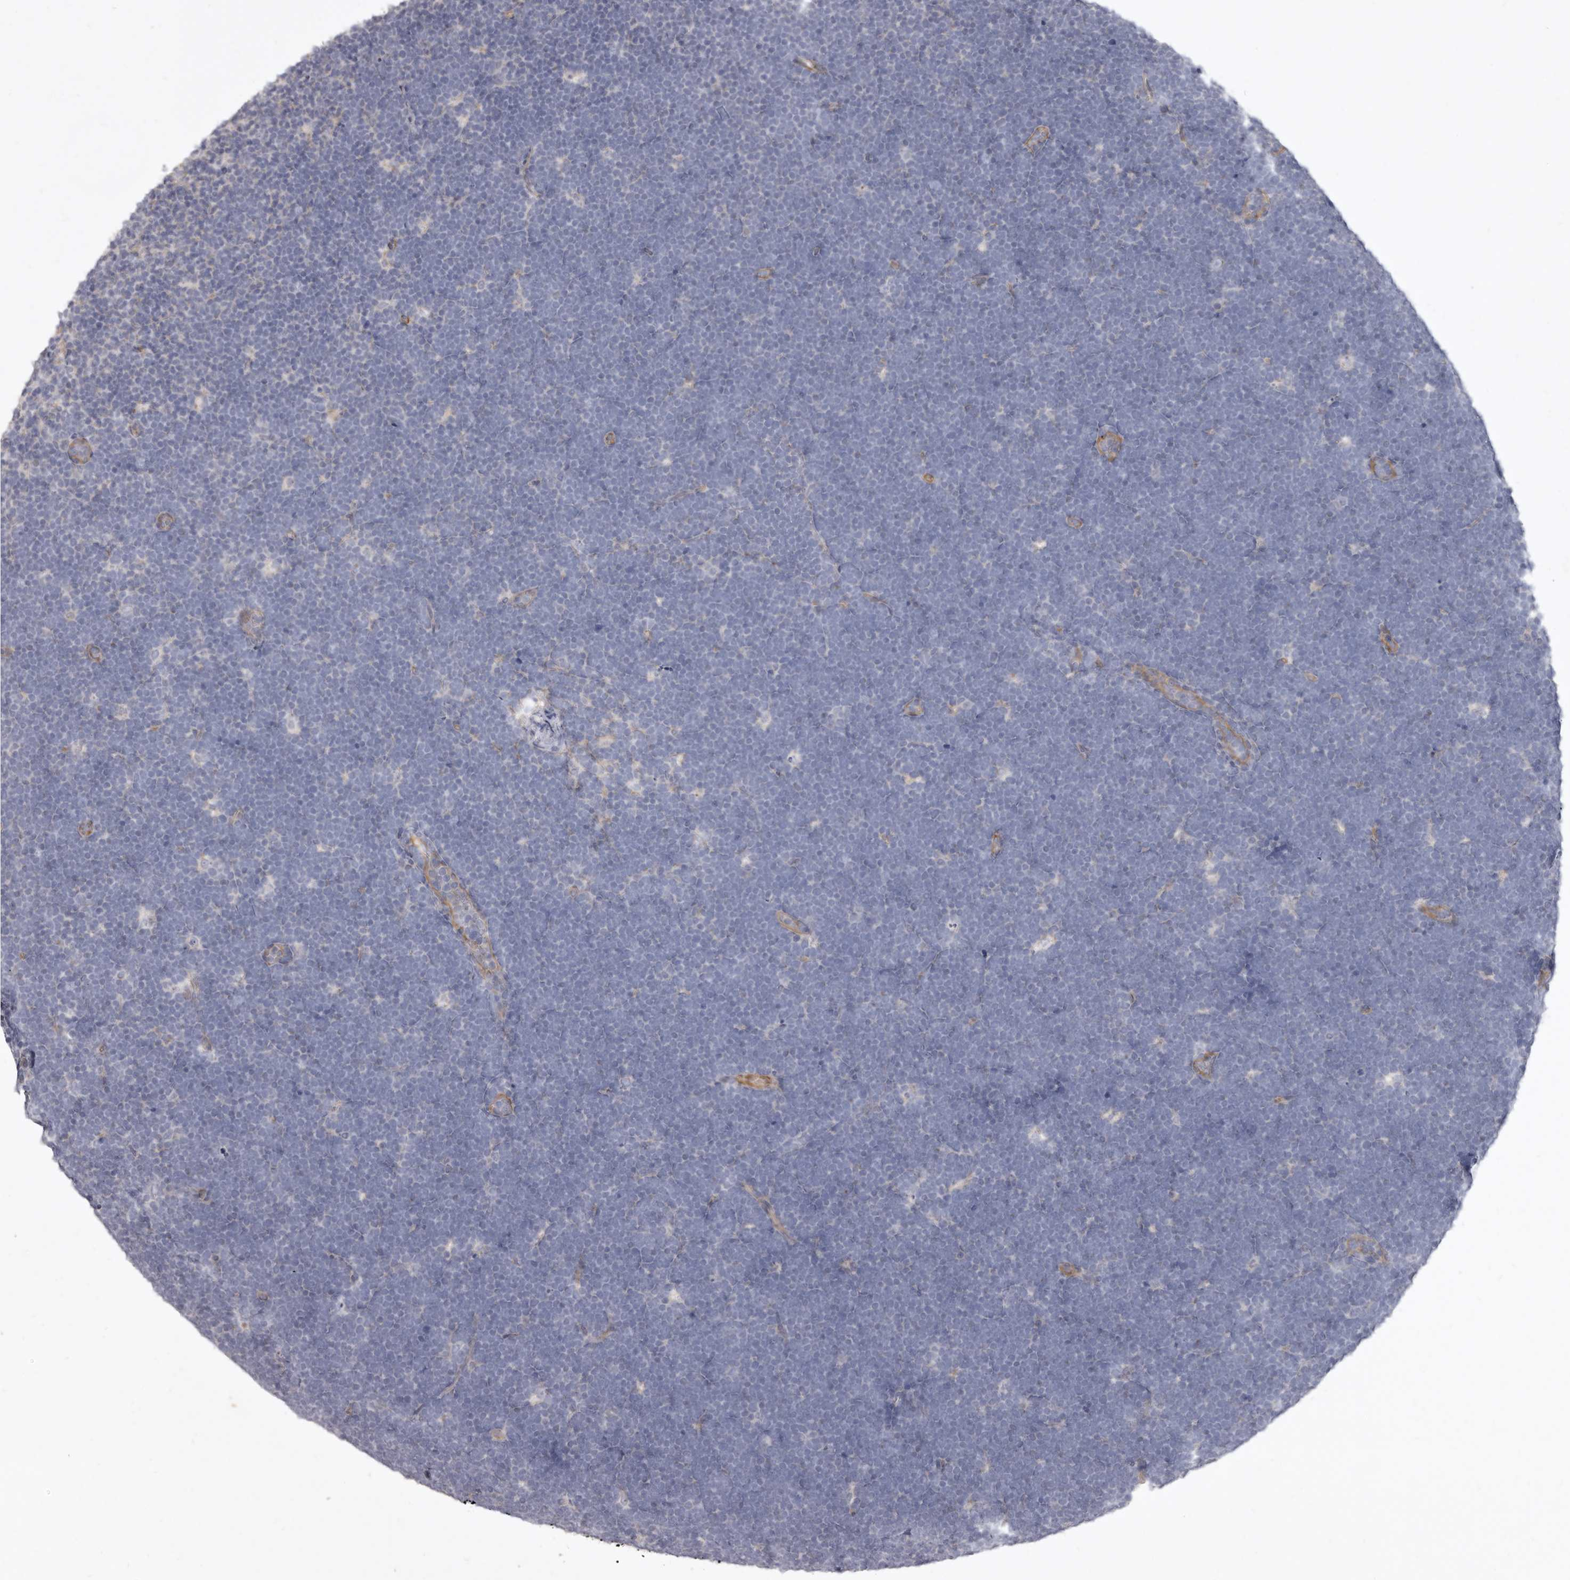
{"staining": {"intensity": "negative", "quantity": "none", "location": "none"}, "tissue": "lymphoma", "cell_type": "Tumor cells", "image_type": "cancer", "snomed": [{"axis": "morphology", "description": "Malignant lymphoma, non-Hodgkin's type, High grade"}, {"axis": "topography", "description": "Lymph node"}], "caption": "Tumor cells are negative for brown protein staining in lymphoma.", "gene": "P2RX6", "patient": {"sex": "male", "age": 13}}